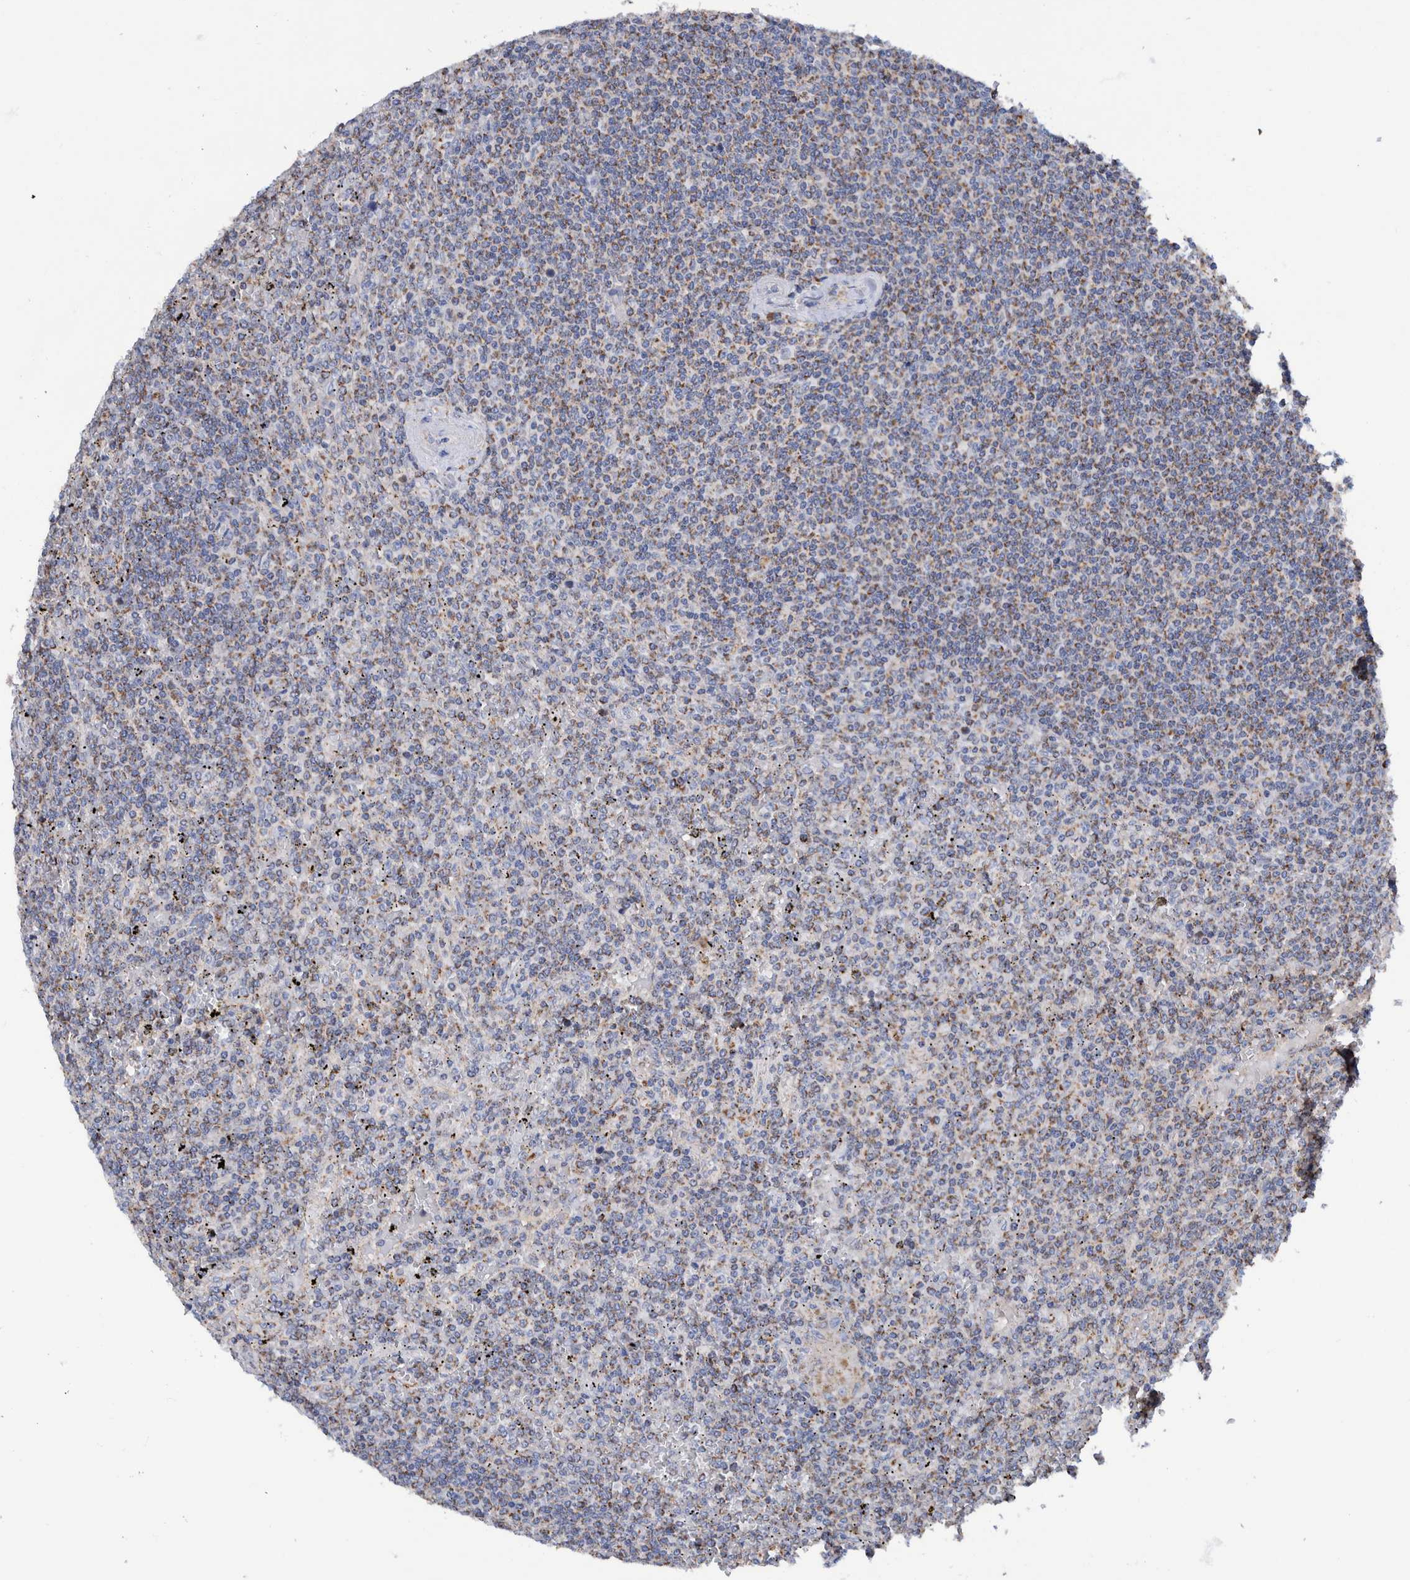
{"staining": {"intensity": "moderate", "quantity": "25%-75%", "location": "cytoplasmic/membranous"}, "tissue": "lymphoma", "cell_type": "Tumor cells", "image_type": "cancer", "snomed": [{"axis": "morphology", "description": "Malignant lymphoma, non-Hodgkin's type, Low grade"}, {"axis": "topography", "description": "Spleen"}], "caption": "IHC image of human lymphoma stained for a protein (brown), which shows medium levels of moderate cytoplasmic/membranous expression in approximately 25%-75% of tumor cells.", "gene": "DECR1", "patient": {"sex": "female", "age": 19}}